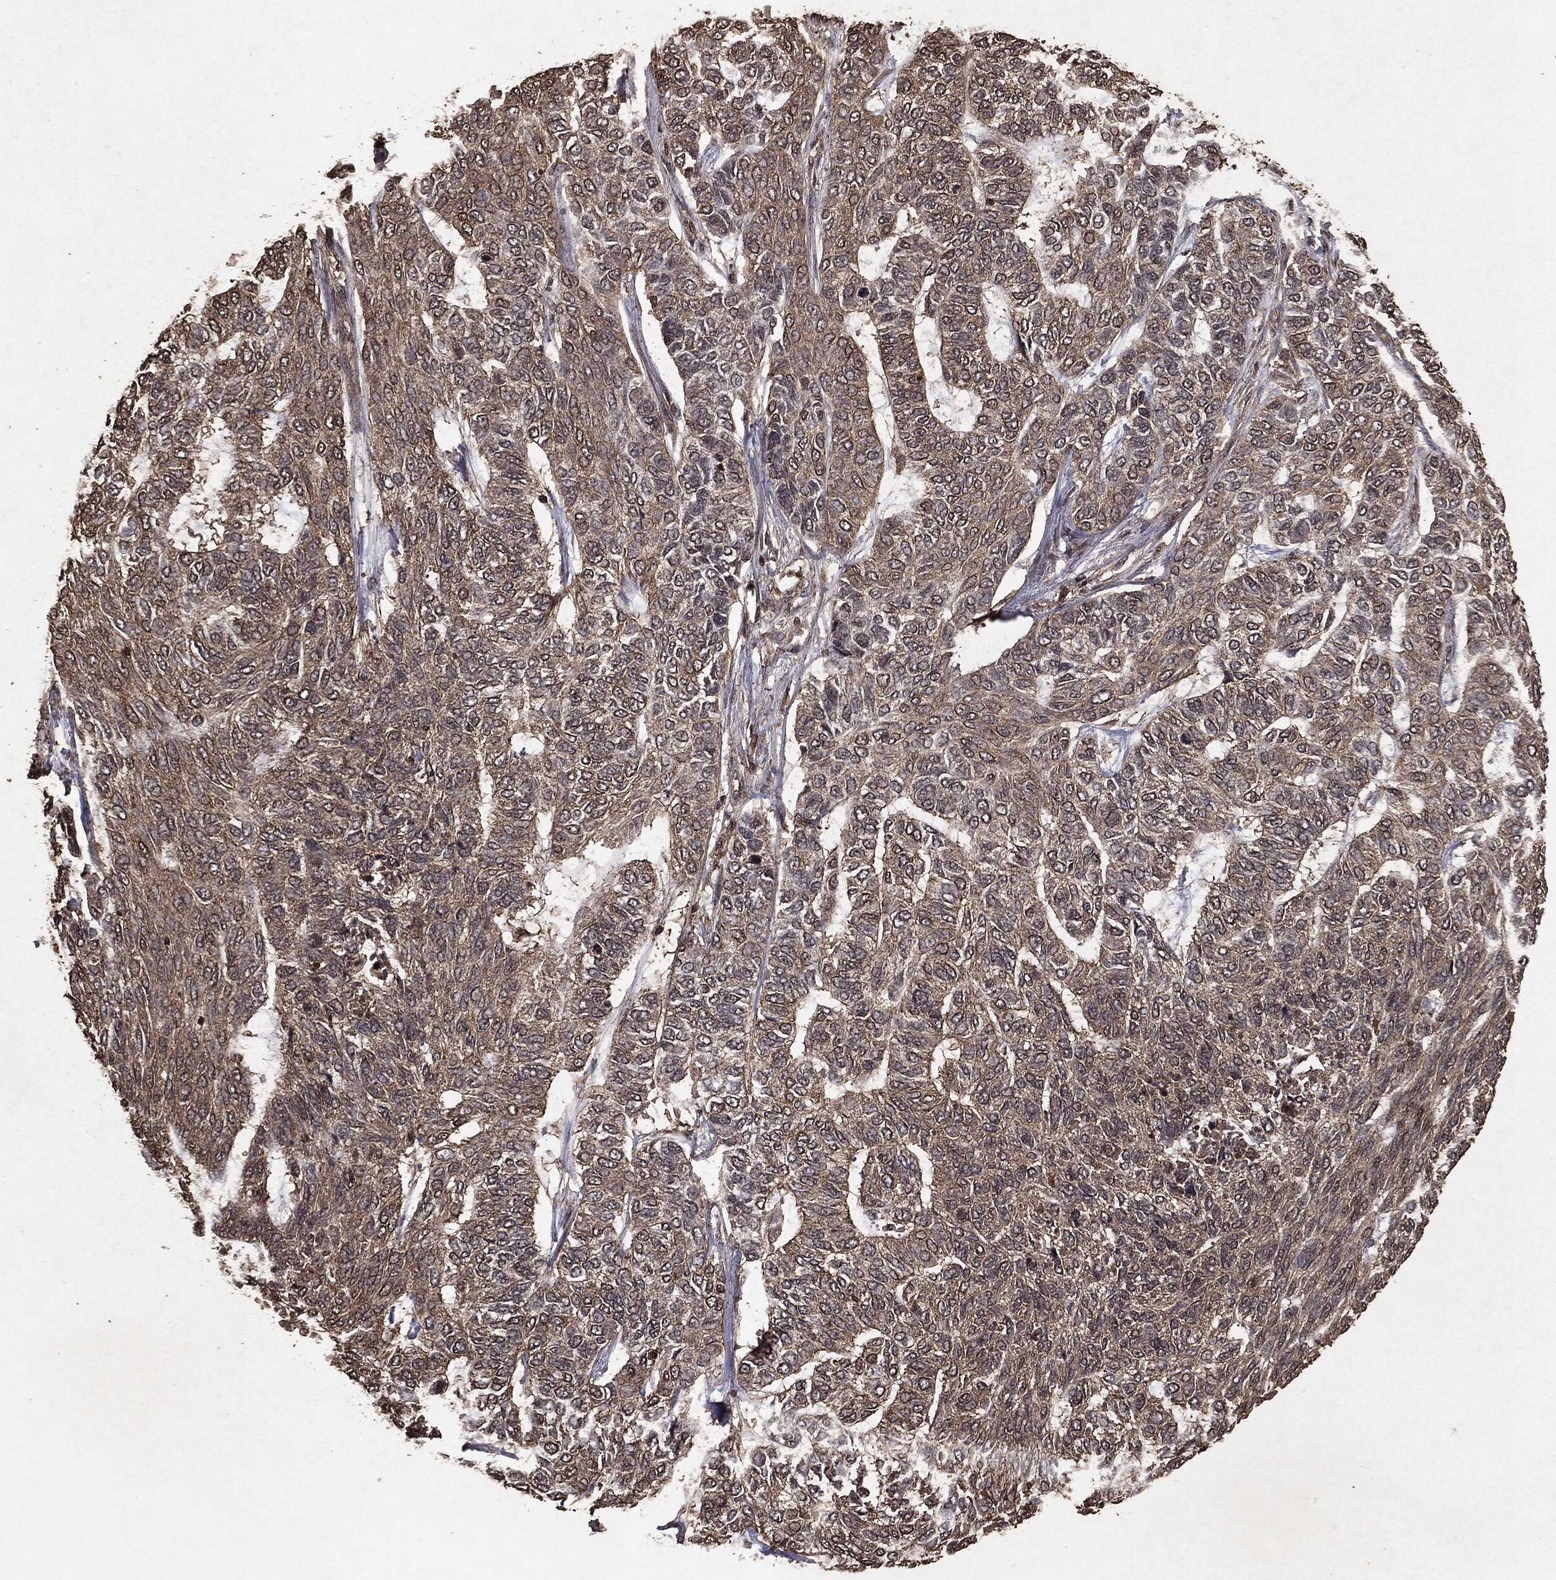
{"staining": {"intensity": "weak", "quantity": "<25%", "location": "cytoplasmic/membranous"}, "tissue": "skin cancer", "cell_type": "Tumor cells", "image_type": "cancer", "snomed": [{"axis": "morphology", "description": "Basal cell carcinoma"}, {"axis": "topography", "description": "Skin"}], "caption": "An image of human basal cell carcinoma (skin) is negative for staining in tumor cells.", "gene": "NME1", "patient": {"sex": "female", "age": 65}}